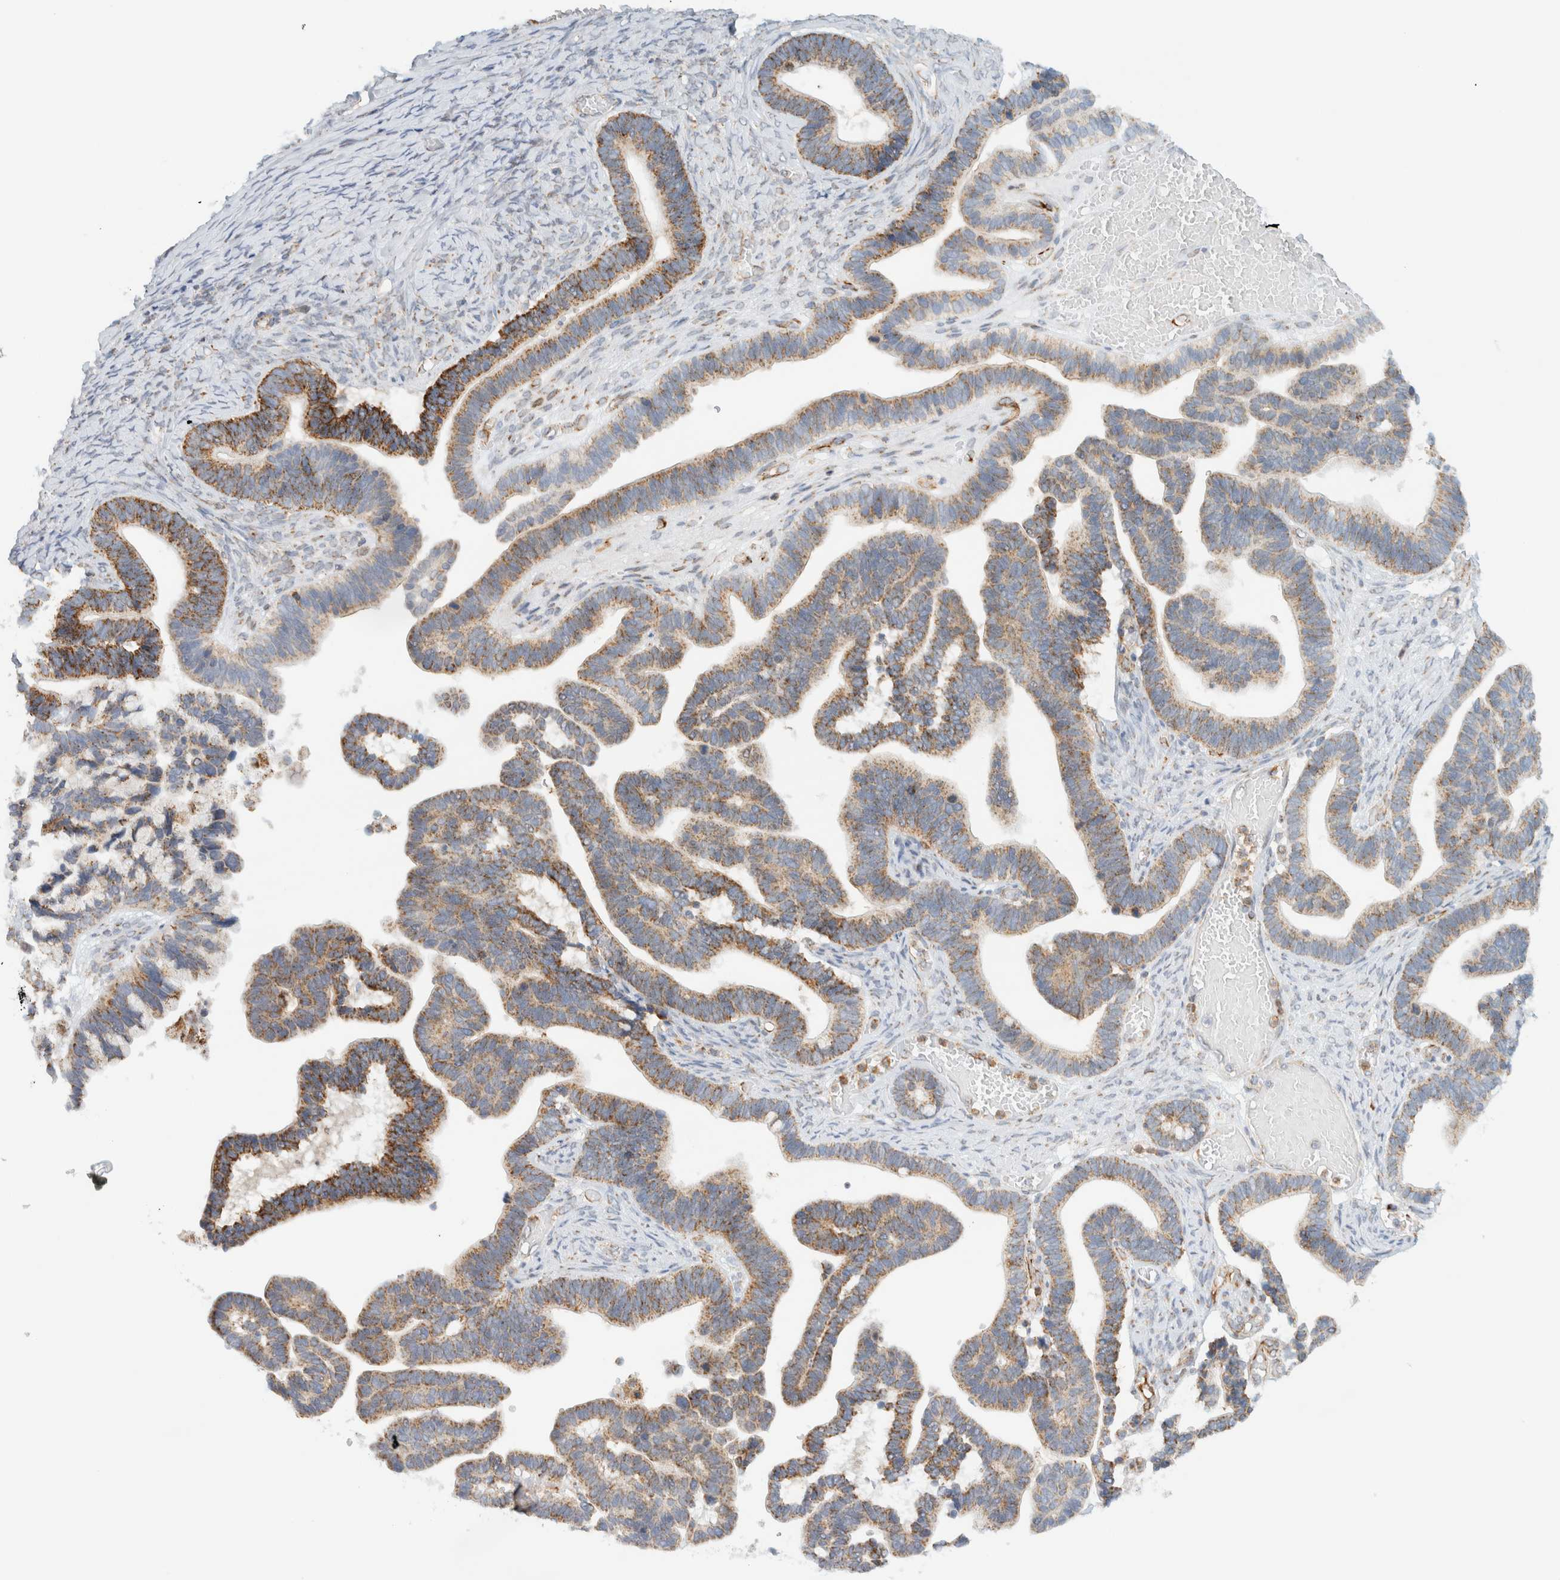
{"staining": {"intensity": "moderate", "quantity": ">75%", "location": "cytoplasmic/membranous"}, "tissue": "ovarian cancer", "cell_type": "Tumor cells", "image_type": "cancer", "snomed": [{"axis": "morphology", "description": "Cystadenocarcinoma, serous, NOS"}, {"axis": "topography", "description": "Ovary"}], "caption": "Ovarian cancer (serous cystadenocarcinoma) stained with a protein marker shows moderate staining in tumor cells.", "gene": "KIFAP3", "patient": {"sex": "female", "age": 56}}